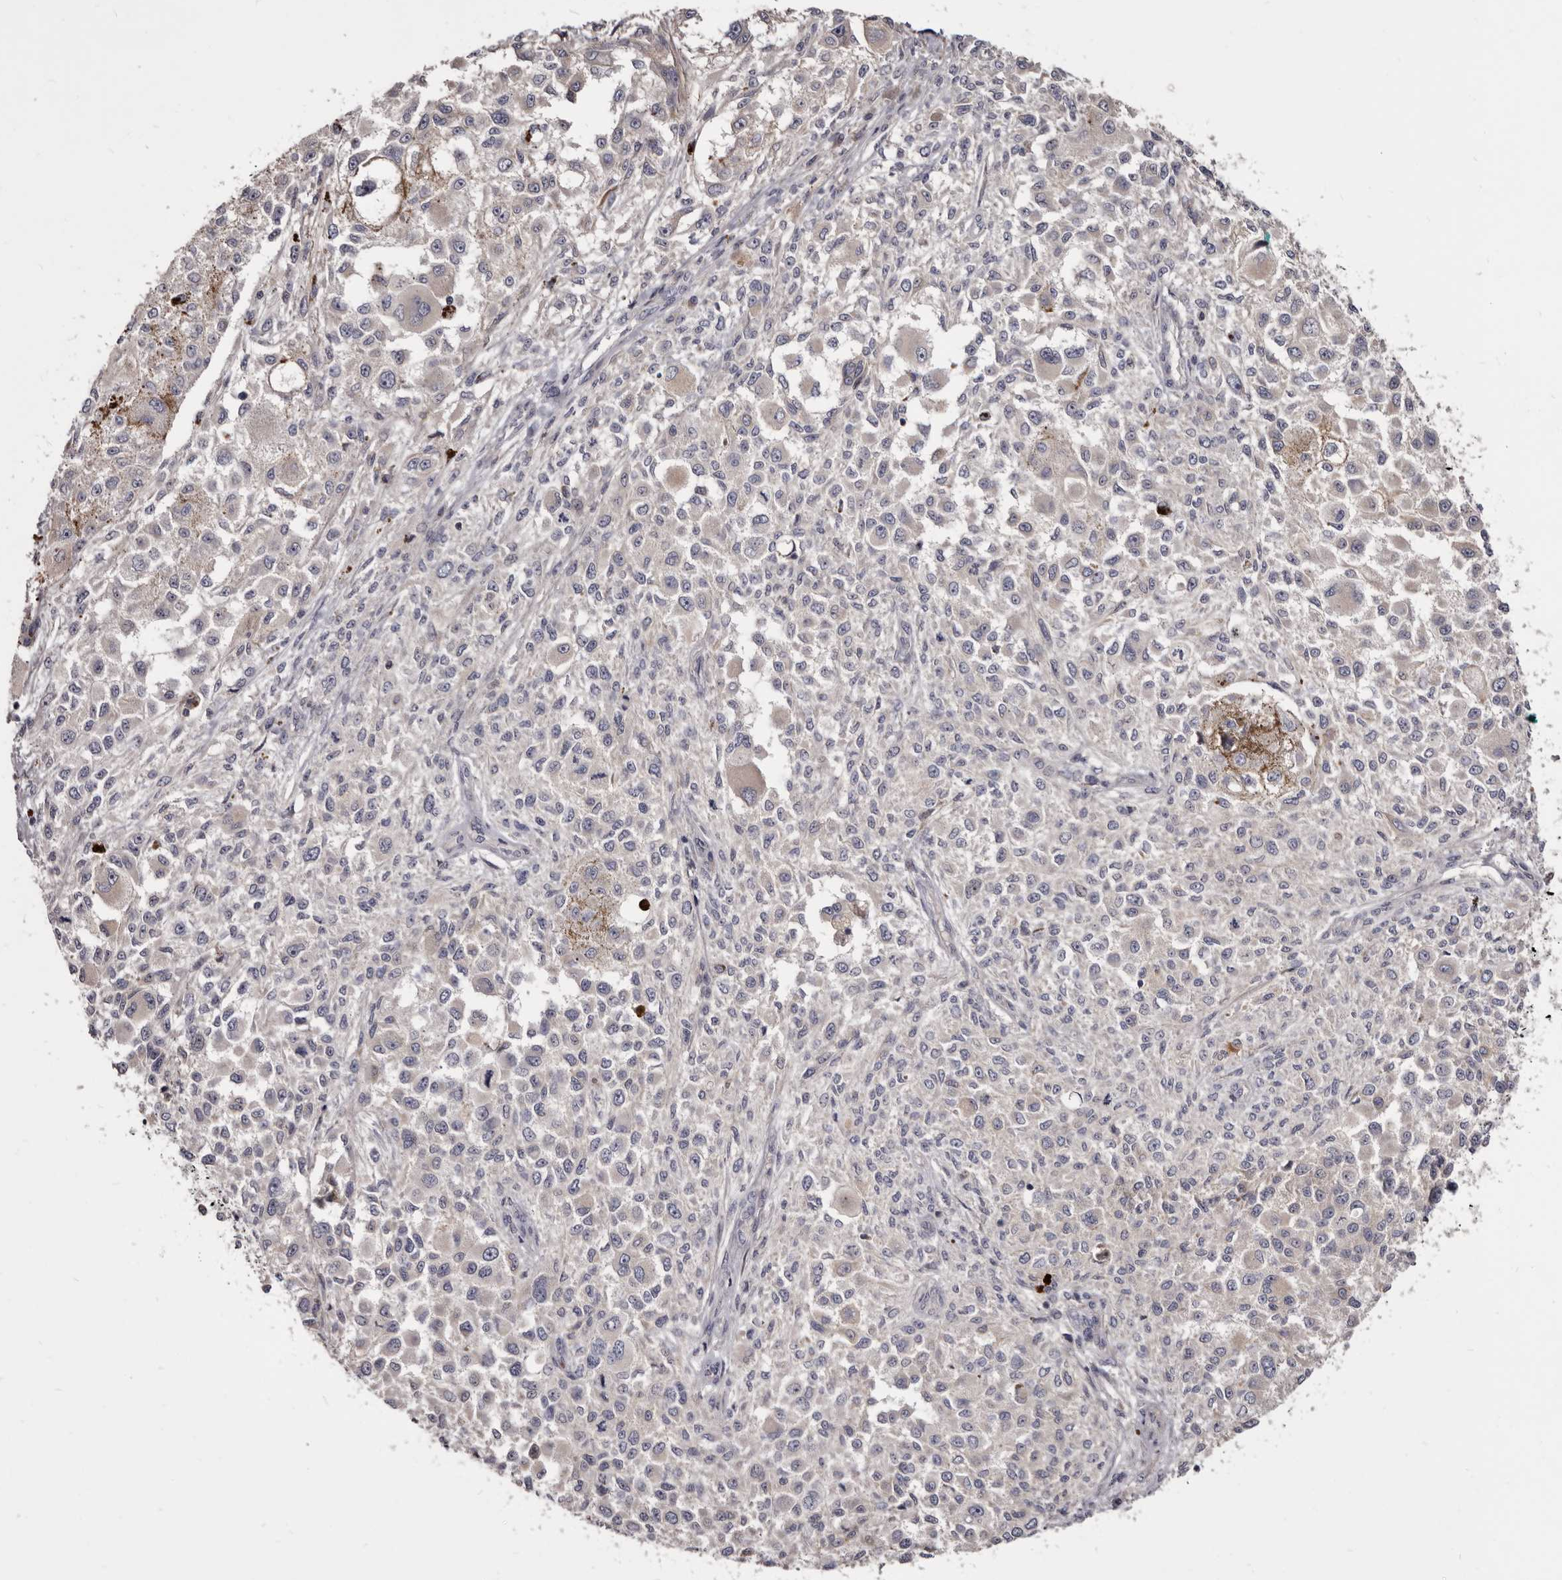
{"staining": {"intensity": "negative", "quantity": "none", "location": "none"}, "tissue": "melanoma", "cell_type": "Tumor cells", "image_type": "cancer", "snomed": [{"axis": "morphology", "description": "Necrosis, NOS"}, {"axis": "morphology", "description": "Malignant melanoma, NOS"}, {"axis": "topography", "description": "Skin"}], "caption": "DAB (3,3'-diaminobenzidine) immunohistochemical staining of human melanoma shows no significant staining in tumor cells.", "gene": "FAS", "patient": {"sex": "female", "age": 87}}